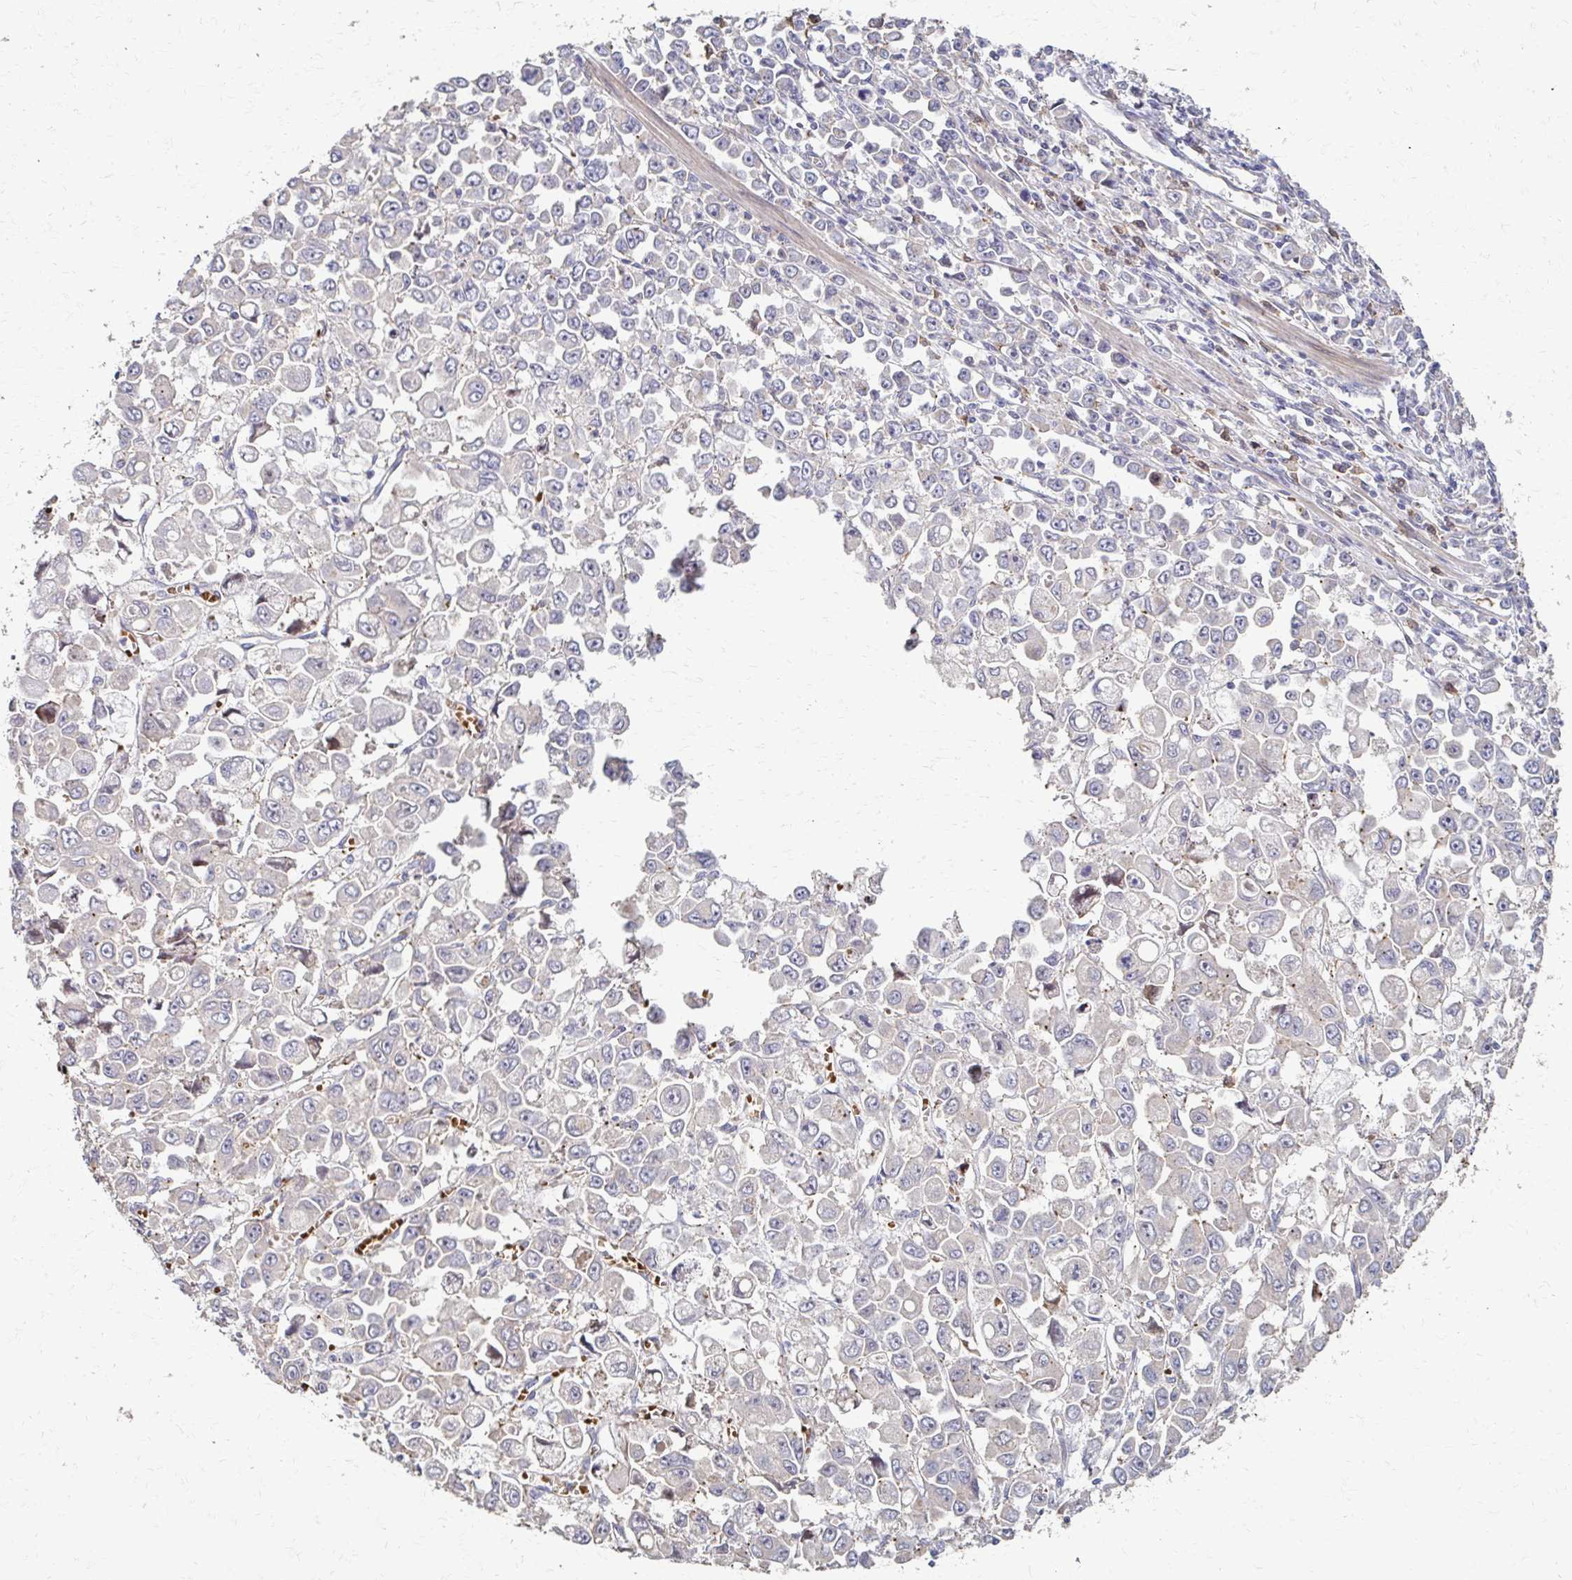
{"staining": {"intensity": "negative", "quantity": "none", "location": "none"}, "tissue": "stomach cancer", "cell_type": "Tumor cells", "image_type": "cancer", "snomed": [{"axis": "morphology", "description": "Adenocarcinoma, NOS"}, {"axis": "topography", "description": "Stomach, upper"}], "caption": "Tumor cells show no significant positivity in adenocarcinoma (stomach).", "gene": "SKA2", "patient": {"sex": "male", "age": 70}}